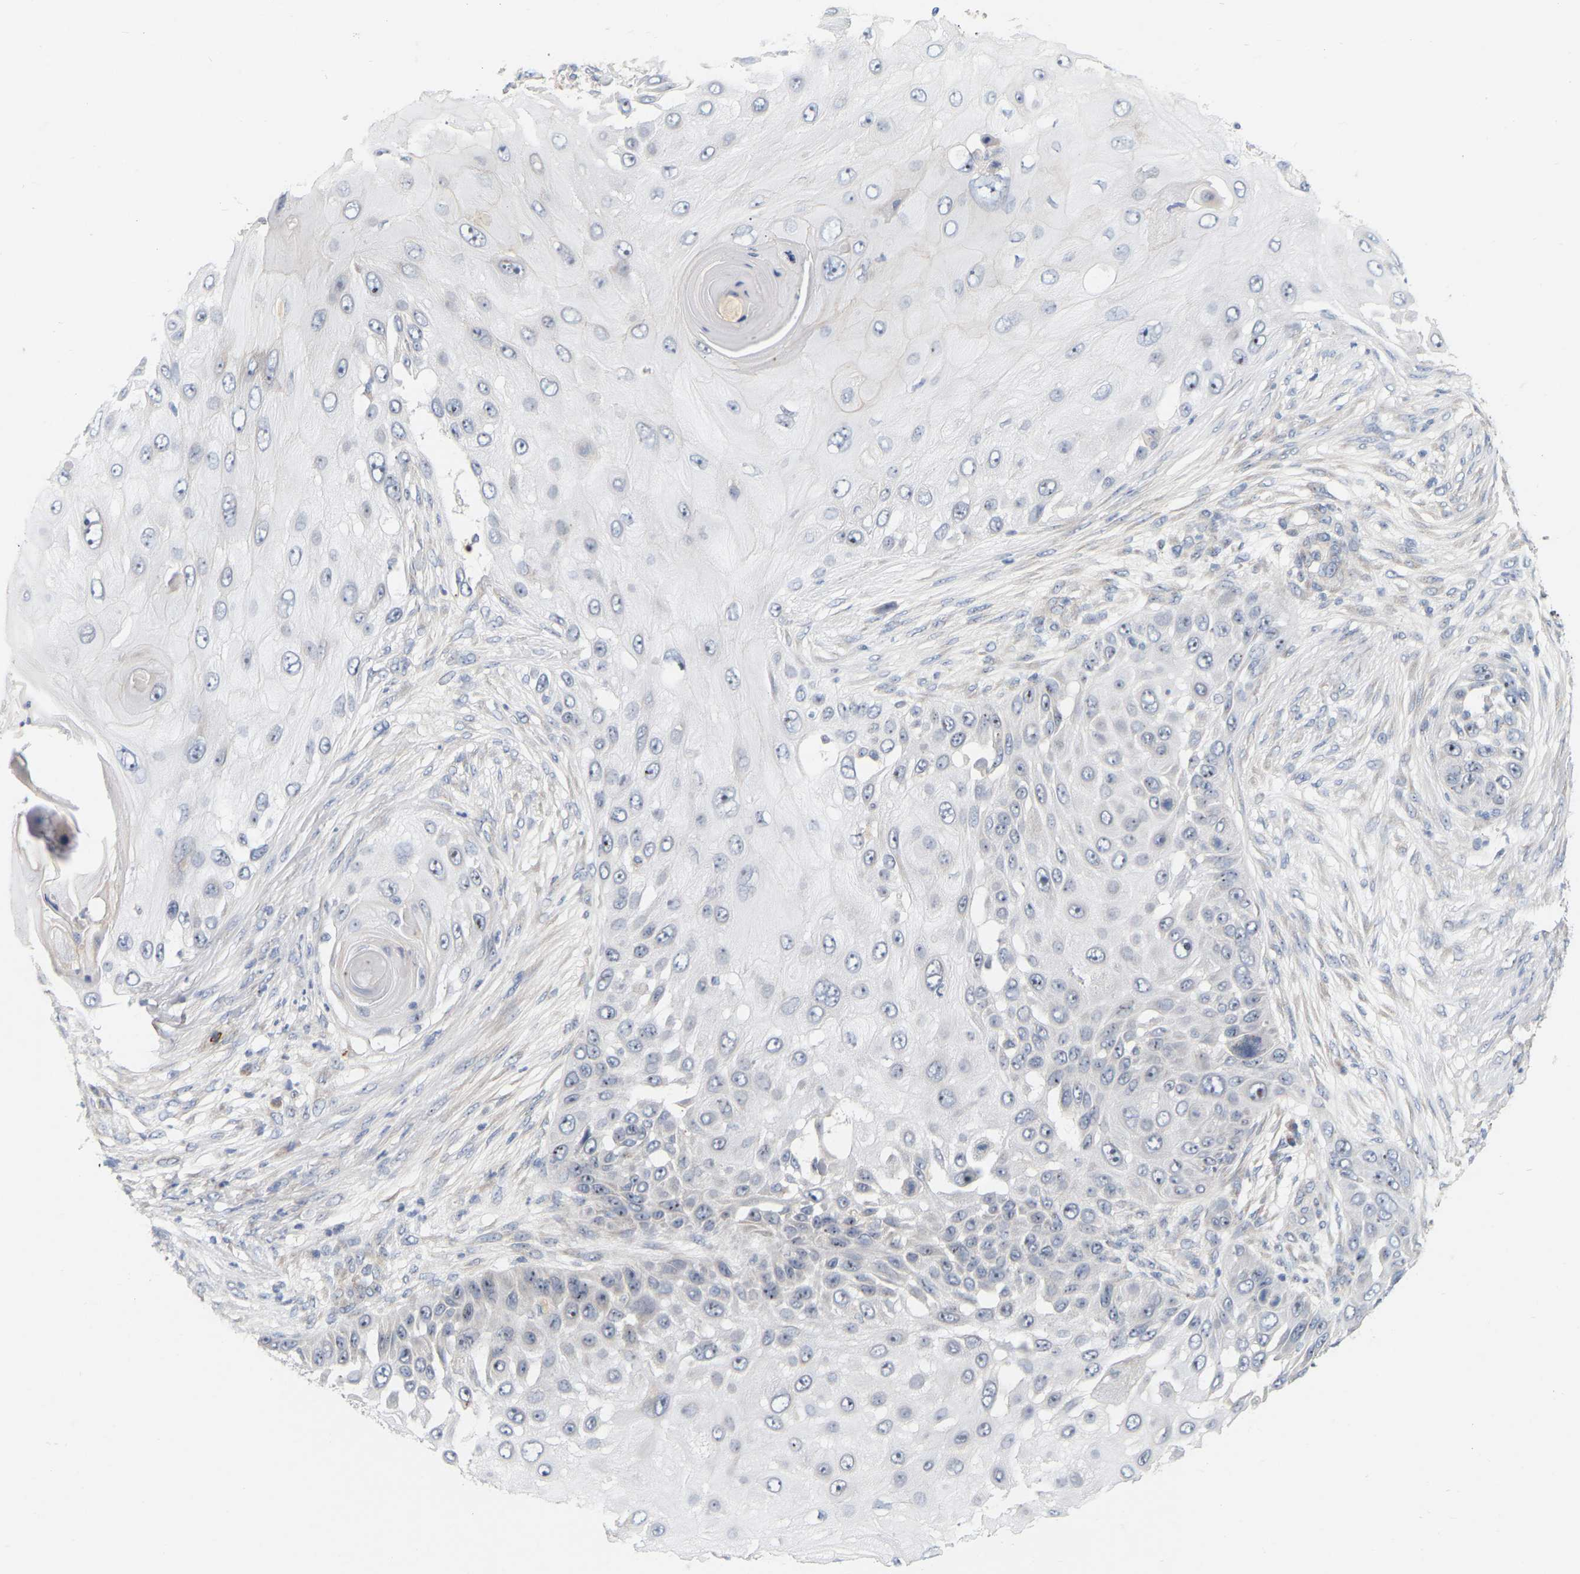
{"staining": {"intensity": "negative", "quantity": "none", "location": "none"}, "tissue": "skin cancer", "cell_type": "Tumor cells", "image_type": "cancer", "snomed": [{"axis": "morphology", "description": "Squamous cell carcinoma, NOS"}, {"axis": "topography", "description": "Skin"}], "caption": "Skin squamous cell carcinoma was stained to show a protein in brown. There is no significant expression in tumor cells.", "gene": "MINDY4", "patient": {"sex": "female", "age": 44}}